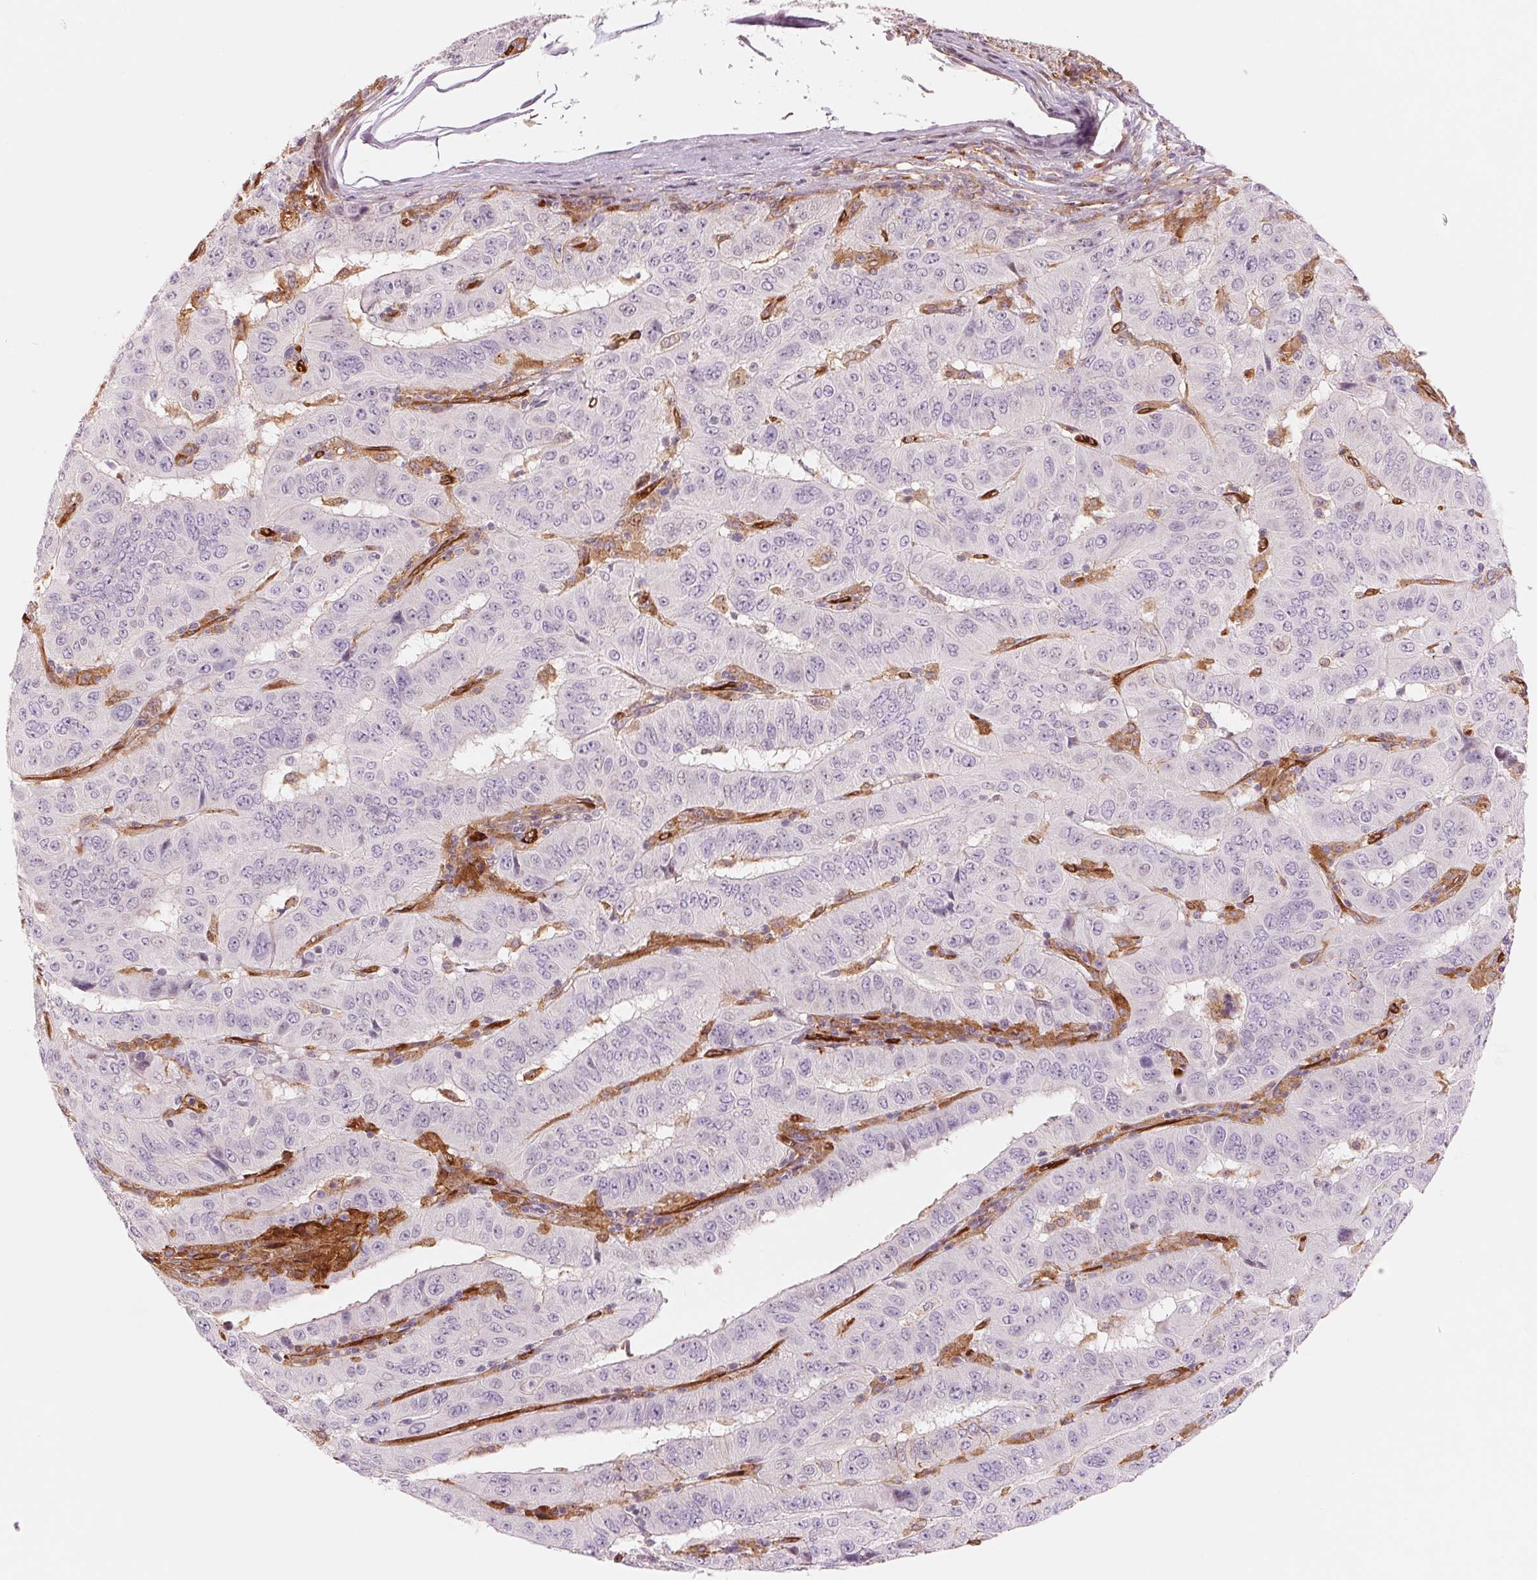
{"staining": {"intensity": "negative", "quantity": "none", "location": "none"}, "tissue": "pancreatic cancer", "cell_type": "Tumor cells", "image_type": "cancer", "snomed": [{"axis": "morphology", "description": "Adenocarcinoma, NOS"}, {"axis": "topography", "description": "Pancreas"}], "caption": "A micrograph of pancreatic cancer (adenocarcinoma) stained for a protein reveals no brown staining in tumor cells. (DAB immunohistochemistry (IHC), high magnification).", "gene": "SLC17A4", "patient": {"sex": "male", "age": 63}}